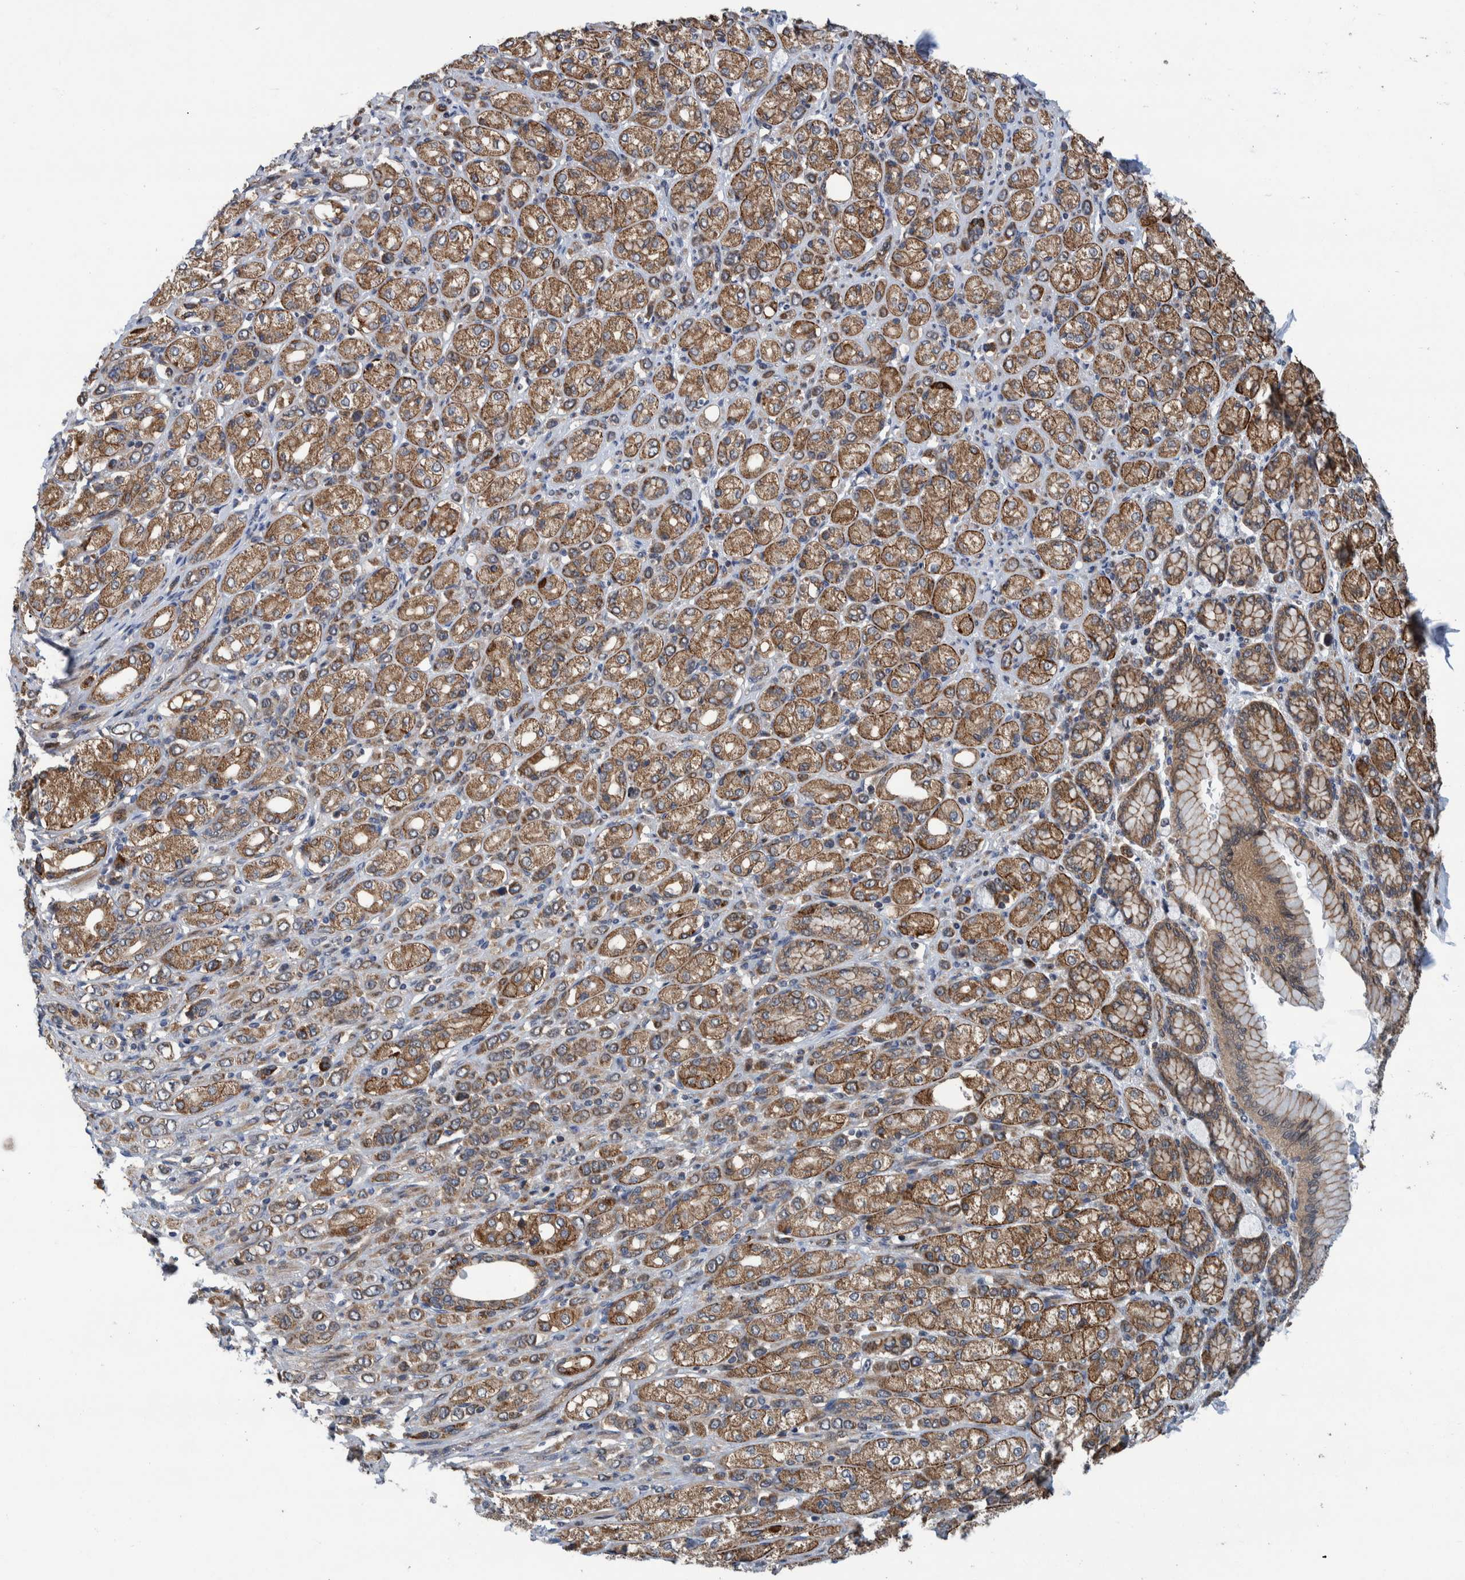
{"staining": {"intensity": "moderate", "quantity": ">75%", "location": "cytoplasmic/membranous"}, "tissue": "stomach cancer", "cell_type": "Tumor cells", "image_type": "cancer", "snomed": [{"axis": "morphology", "description": "Adenocarcinoma, NOS"}, {"axis": "topography", "description": "Stomach"}], "caption": "Immunohistochemical staining of human adenocarcinoma (stomach) demonstrates moderate cytoplasmic/membranous protein staining in approximately >75% of tumor cells.", "gene": "MRPS7", "patient": {"sex": "female", "age": 65}}